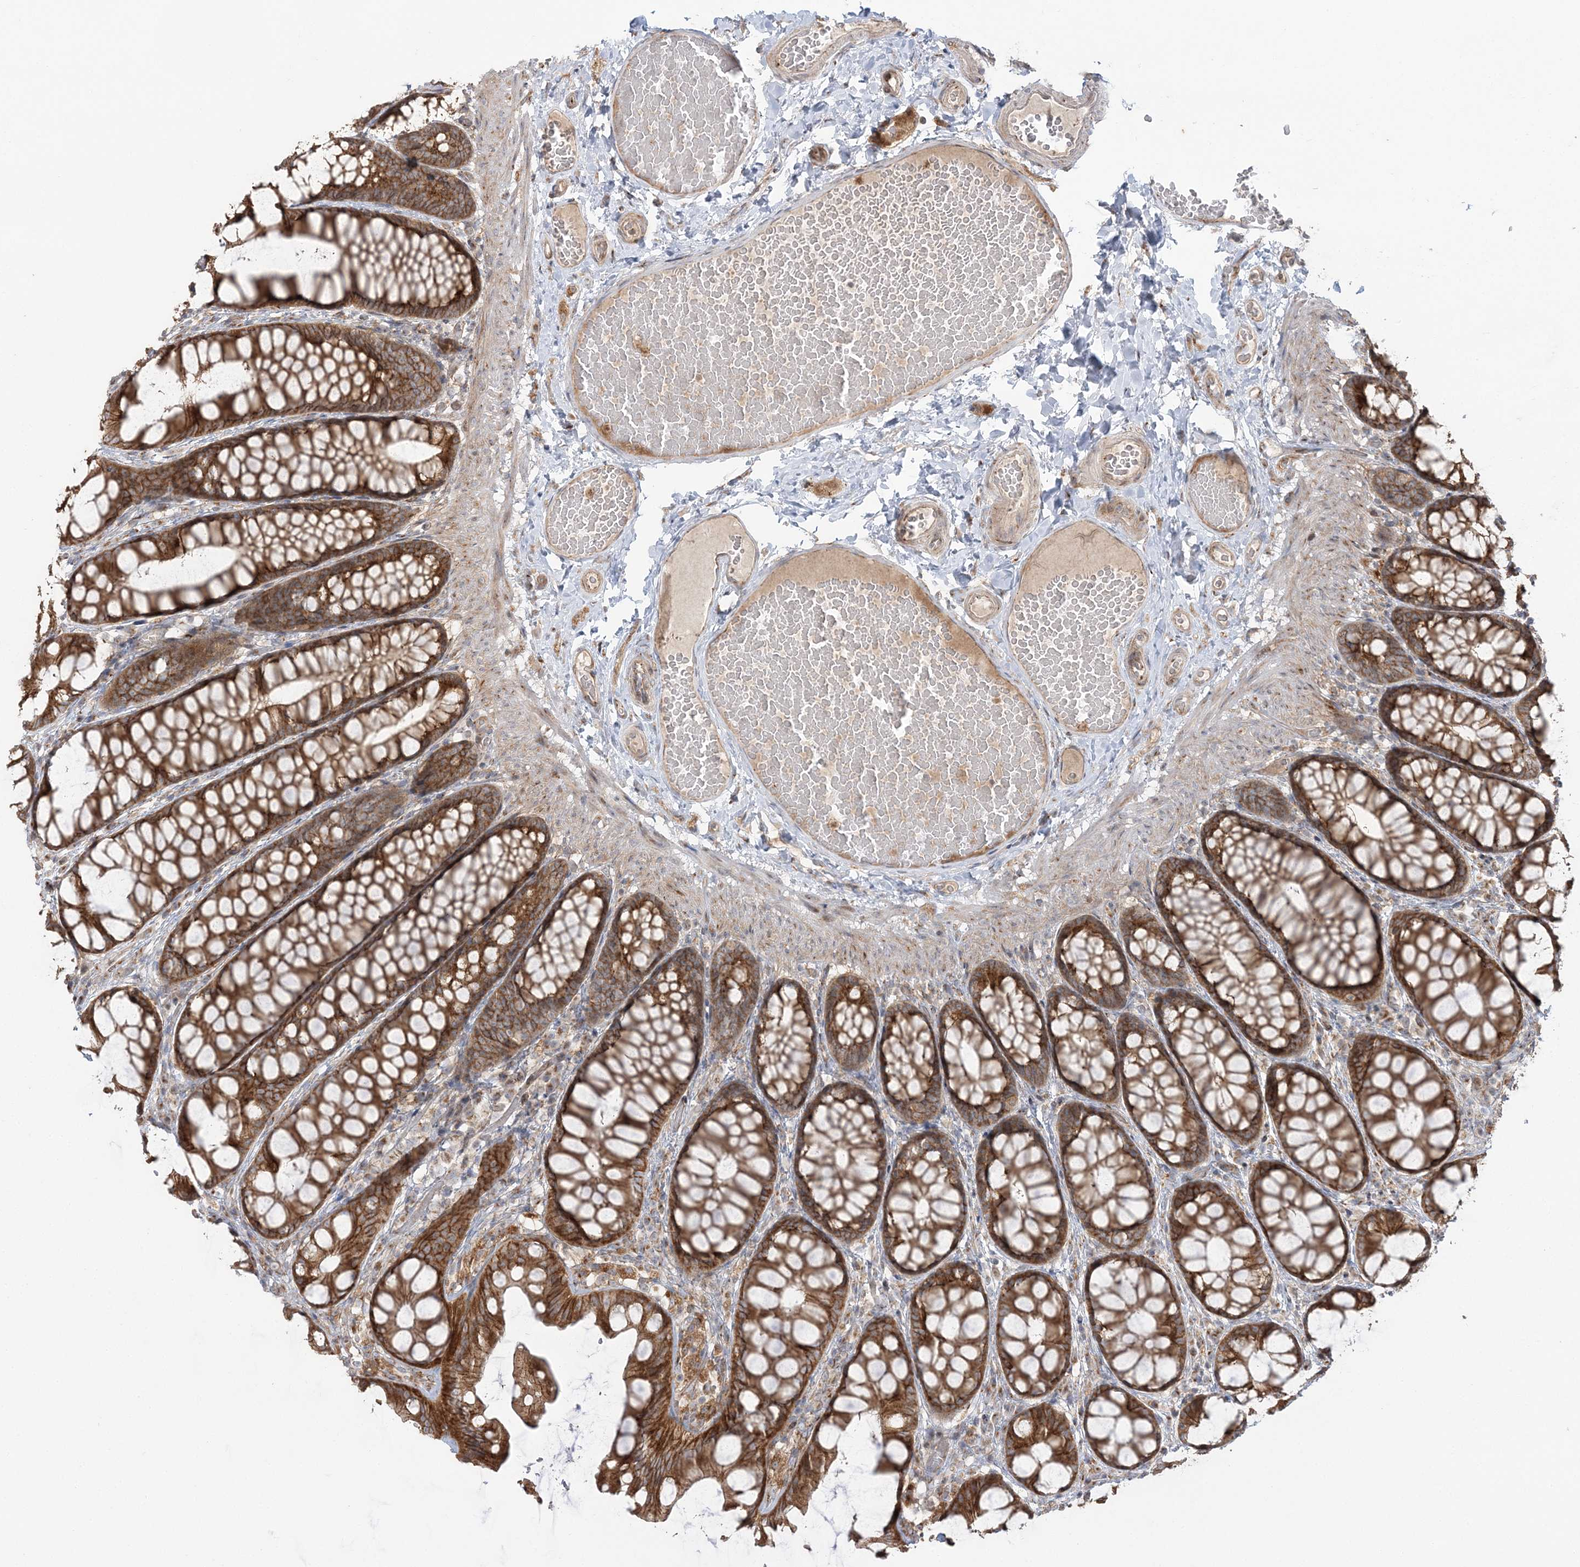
{"staining": {"intensity": "weak", "quantity": ">75%", "location": "cytoplasmic/membranous"}, "tissue": "colon", "cell_type": "Endothelial cells", "image_type": "normal", "snomed": [{"axis": "morphology", "description": "Normal tissue, NOS"}, {"axis": "topography", "description": "Colon"}], "caption": "Endothelial cells display weak cytoplasmic/membranous positivity in approximately >75% of cells in benign colon.", "gene": "ABCC3", "patient": {"sex": "male", "age": 47}}